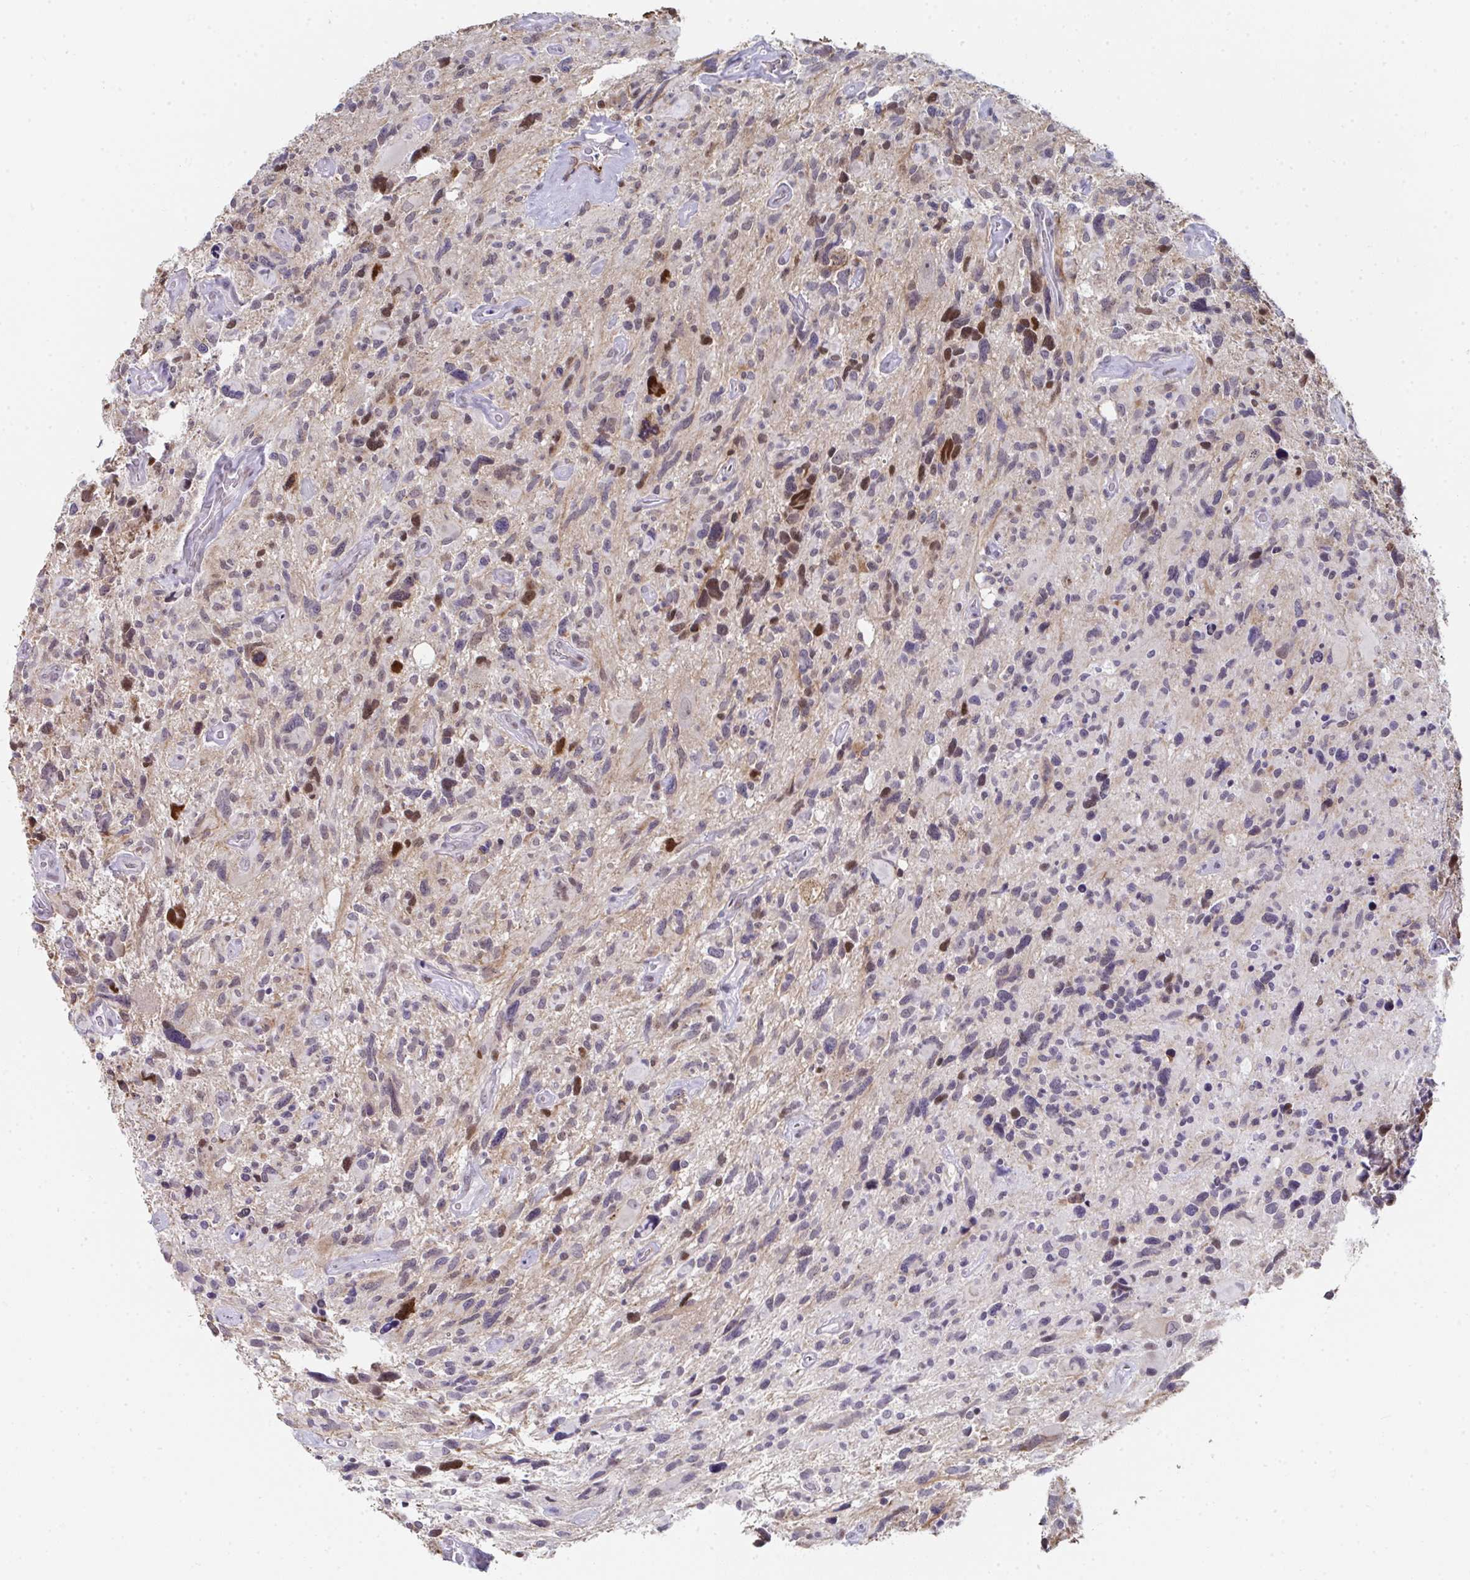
{"staining": {"intensity": "moderate", "quantity": "<25%", "location": "nuclear"}, "tissue": "glioma", "cell_type": "Tumor cells", "image_type": "cancer", "snomed": [{"axis": "morphology", "description": "Glioma, malignant, High grade"}, {"axis": "topography", "description": "Brain"}], "caption": "A micrograph of malignant glioma (high-grade) stained for a protein shows moderate nuclear brown staining in tumor cells.", "gene": "GINS2", "patient": {"sex": "male", "age": 49}}